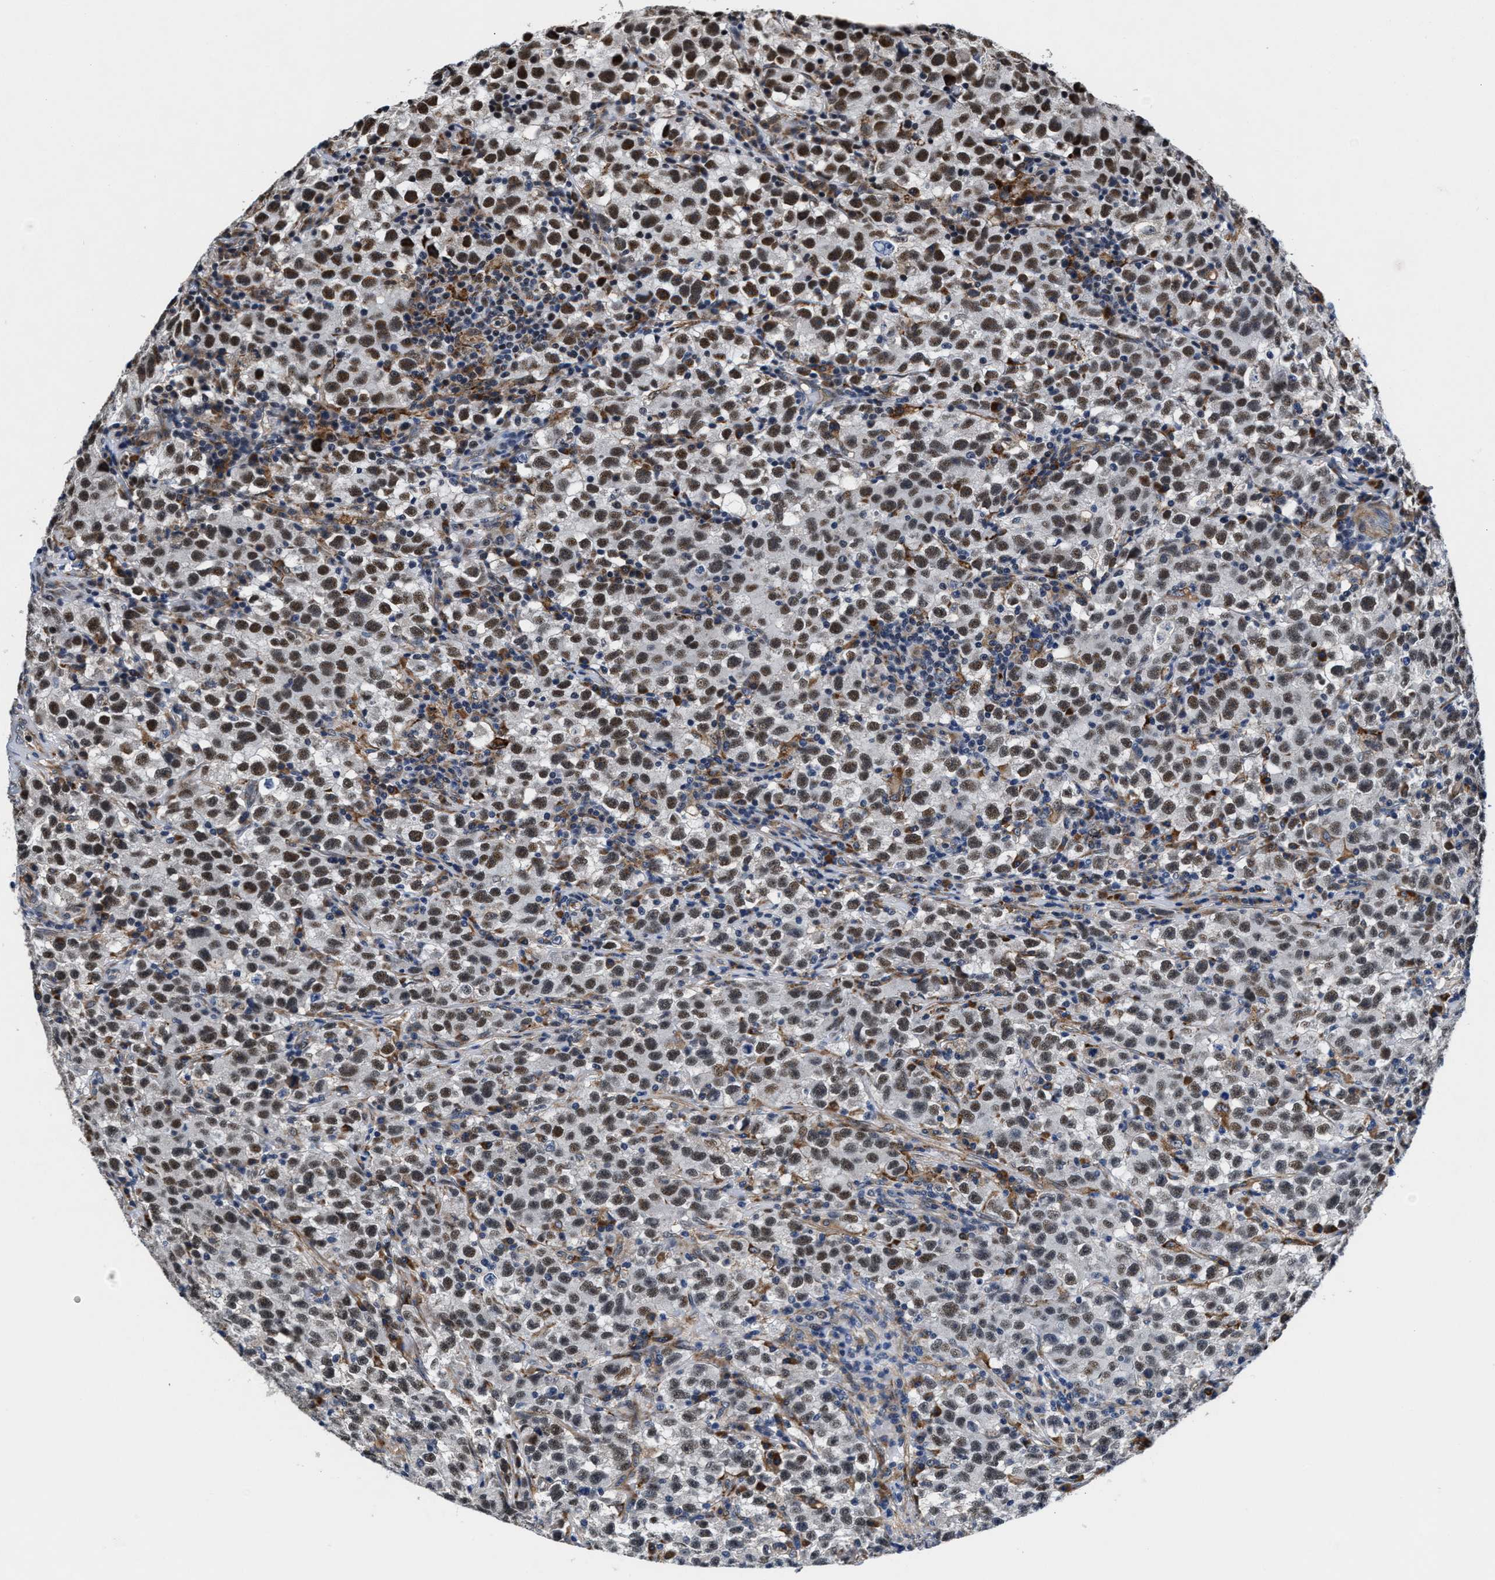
{"staining": {"intensity": "moderate", "quantity": "25%-75%", "location": "nuclear"}, "tissue": "testis cancer", "cell_type": "Tumor cells", "image_type": "cancer", "snomed": [{"axis": "morphology", "description": "Seminoma, NOS"}, {"axis": "topography", "description": "Testis"}], "caption": "IHC staining of testis cancer, which displays medium levels of moderate nuclear staining in approximately 25%-75% of tumor cells indicating moderate nuclear protein positivity. The staining was performed using DAB (brown) for protein detection and nuclei were counterstained in hematoxylin (blue).", "gene": "SLC12A2", "patient": {"sex": "male", "age": 22}}